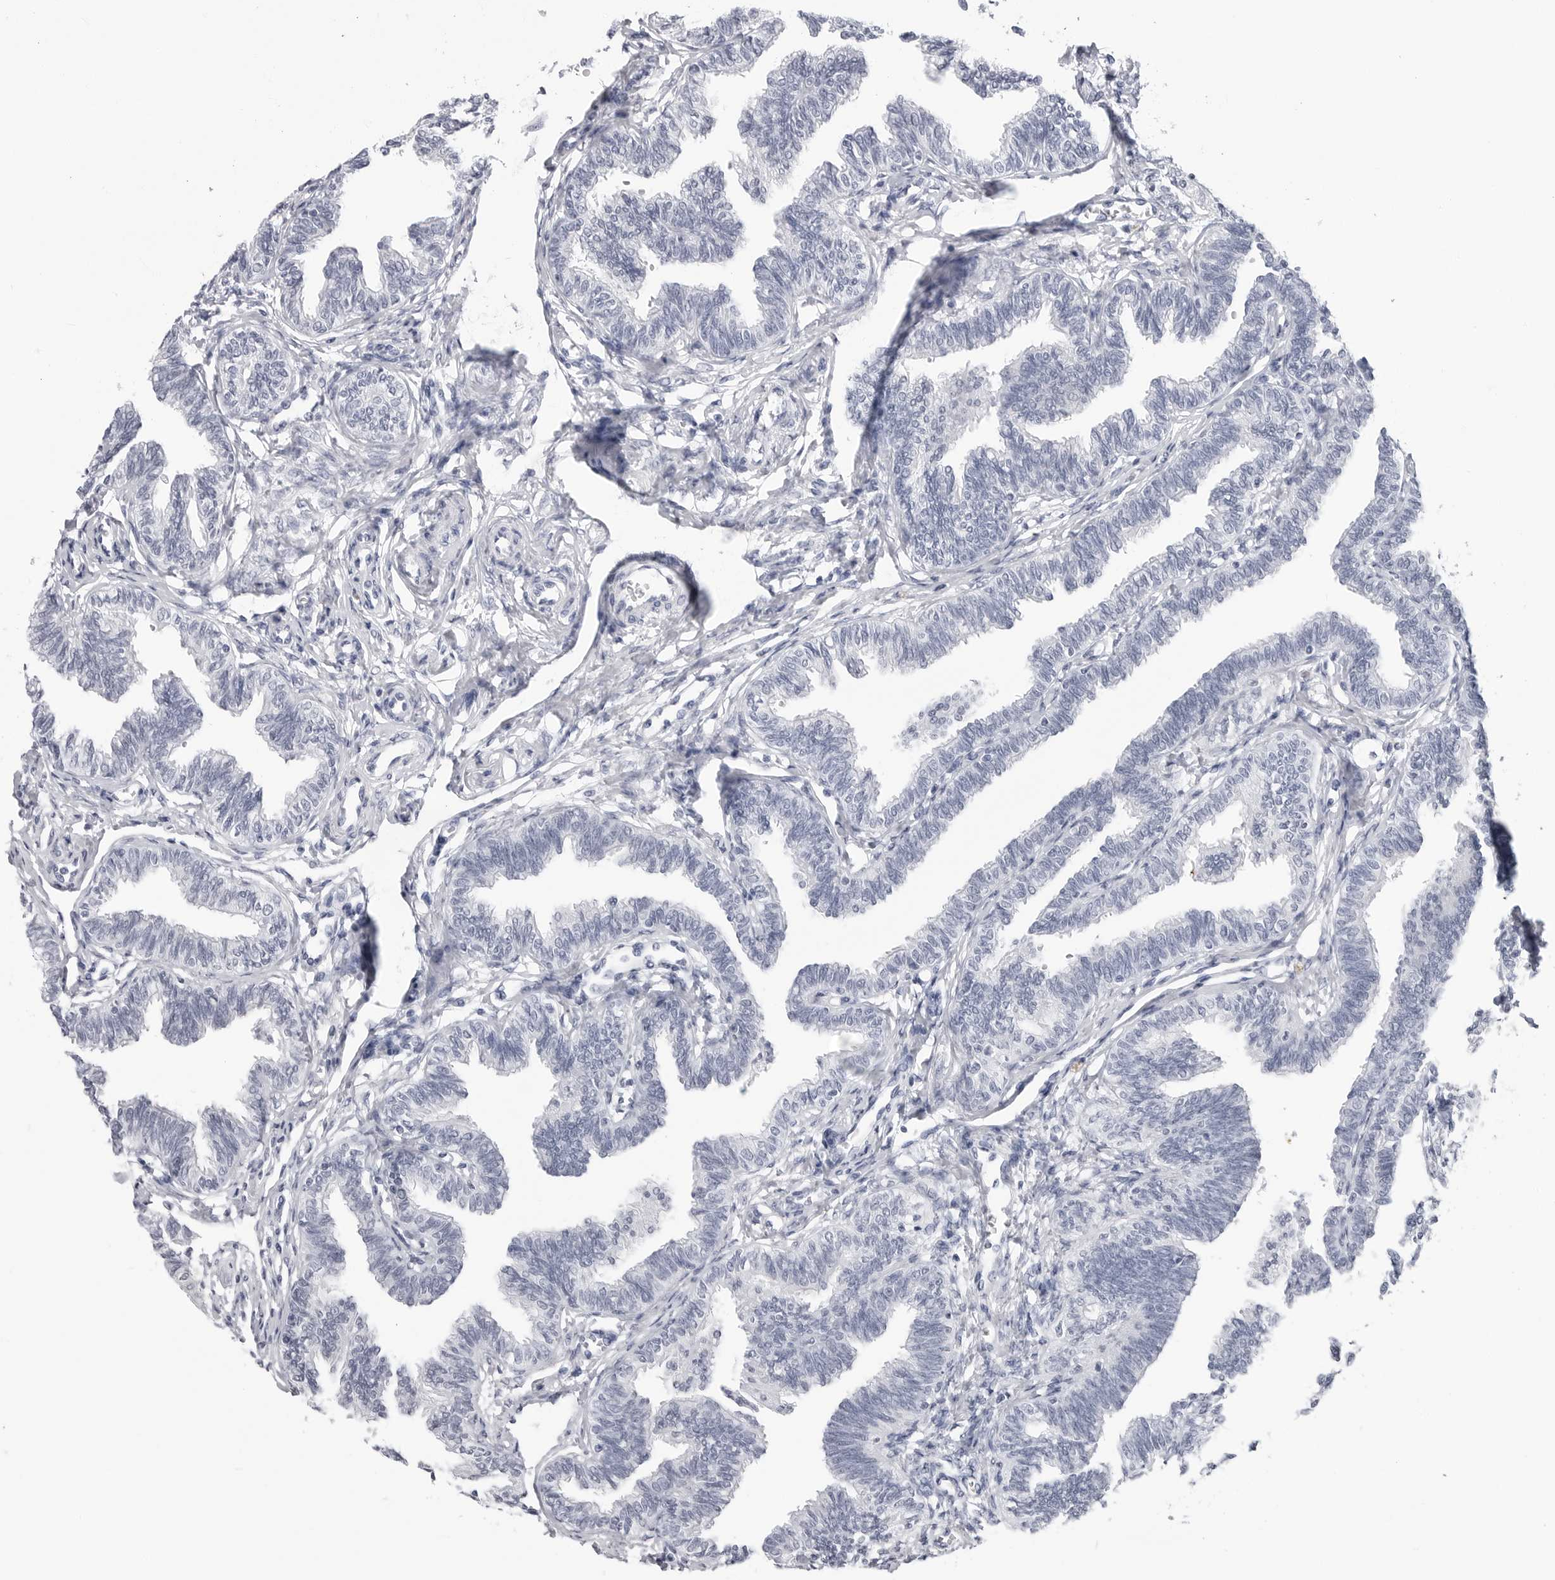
{"staining": {"intensity": "negative", "quantity": "none", "location": "none"}, "tissue": "fallopian tube", "cell_type": "Glandular cells", "image_type": "normal", "snomed": [{"axis": "morphology", "description": "Normal tissue, NOS"}, {"axis": "topography", "description": "Fallopian tube"}, {"axis": "topography", "description": "Ovary"}], "caption": "Glandular cells show no significant protein positivity in unremarkable fallopian tube. (DAB (3,3'-diaminobenzidine) IHC with hematoxylin counter stain).", "gene": "PGA3", "patient": {"sex": "female", "age": 23}}